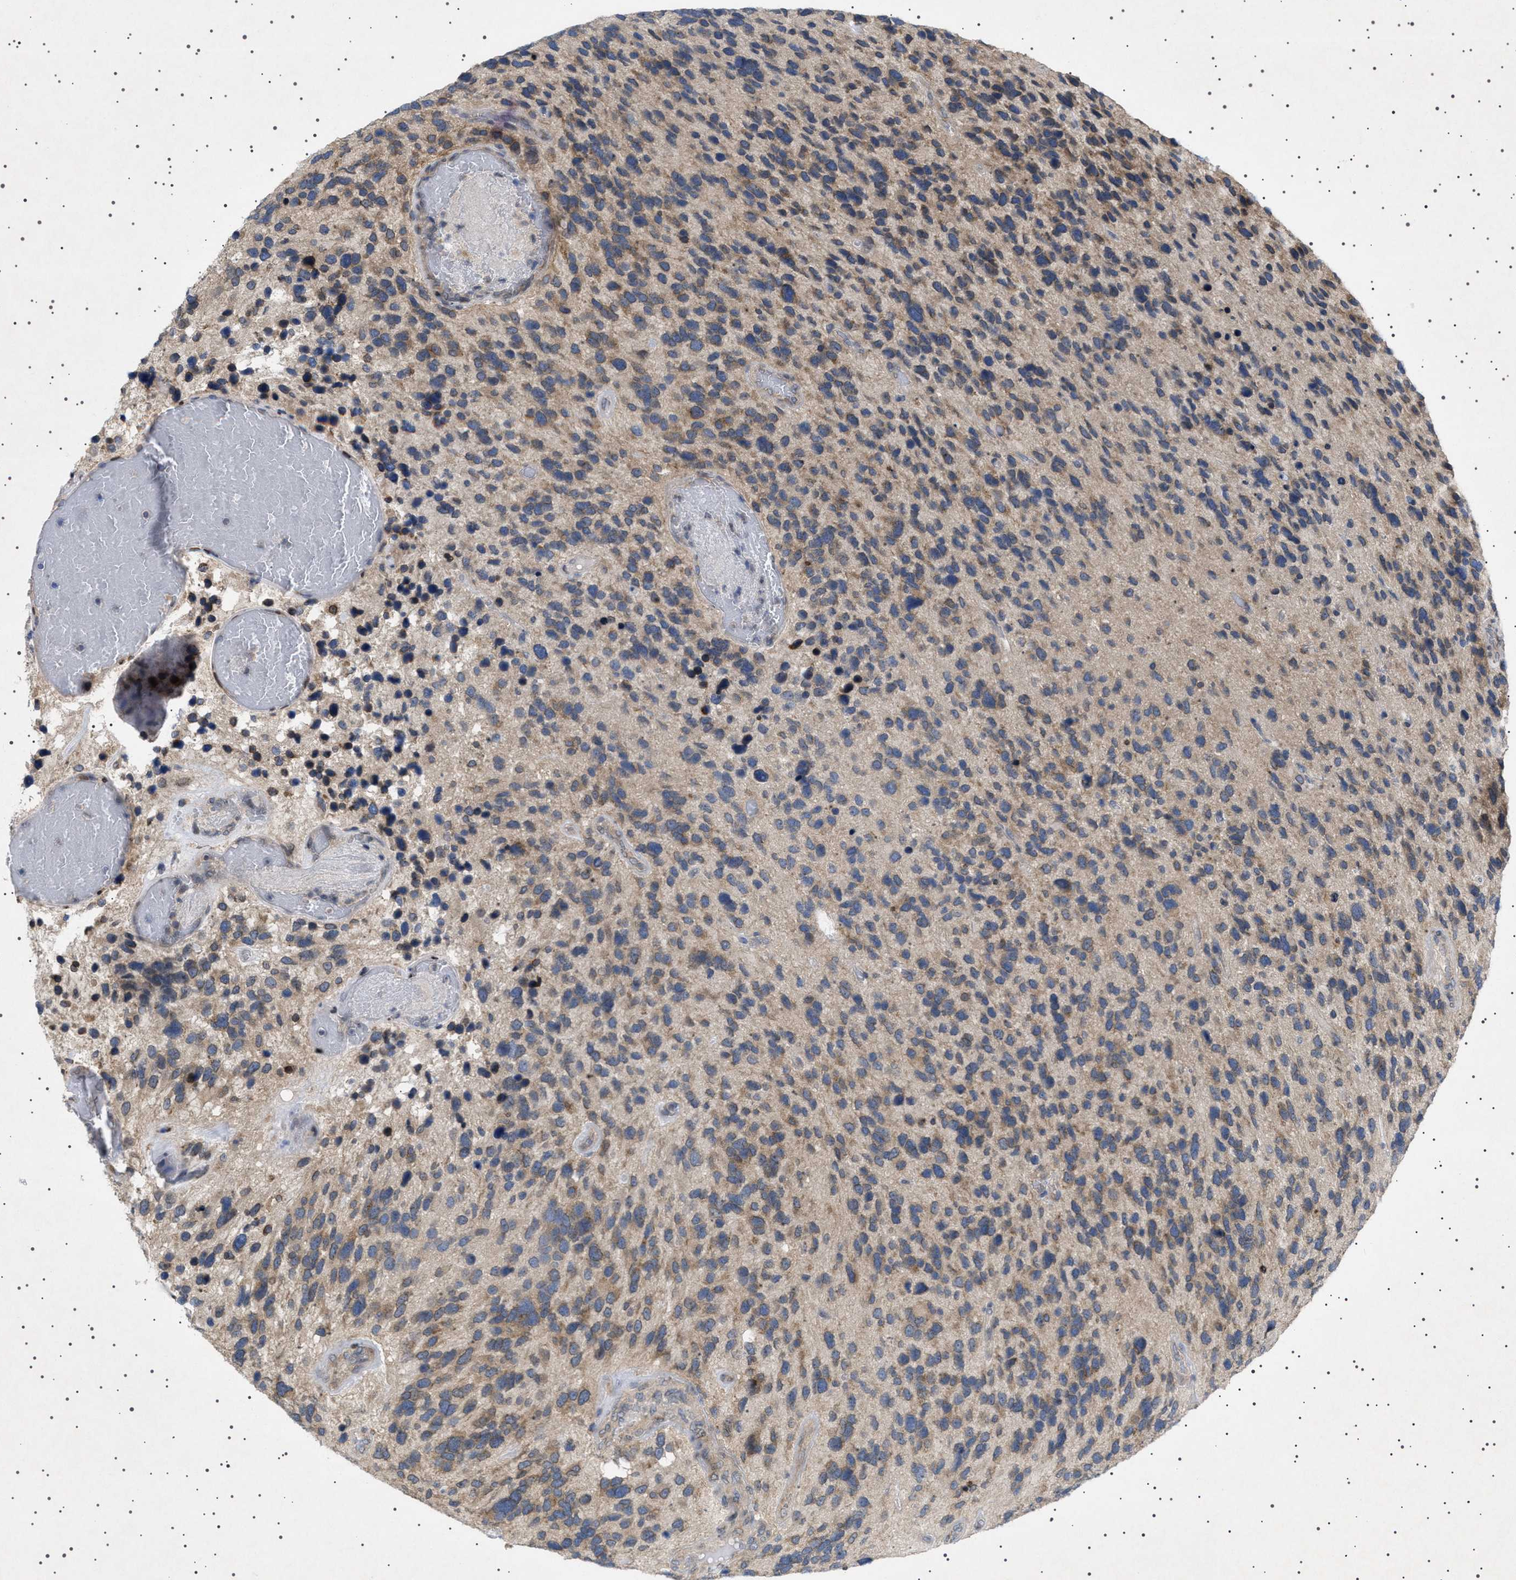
{"staining": {"intensity": "moderate", "quantity": ">75%", "location": "cytoplasmic/membranous,nuclear"}, "tissue": "glioma", "cell_type": "Tumor cells", "image_type": "cancer", "snomed": [{"axis": "morphology", "description": "Glioma, malignant, High grade"}, {"axis": "topography", "description": "Brain"}], "caption": "Moderate cytoplasmic/membranous and nuclear staining for a protein is present in approximately >75% of tumor cells of glioma using immunohistochemistry (IHC).", "gene": "NUP93", "patient": {"sex": "female", "age": 58}}